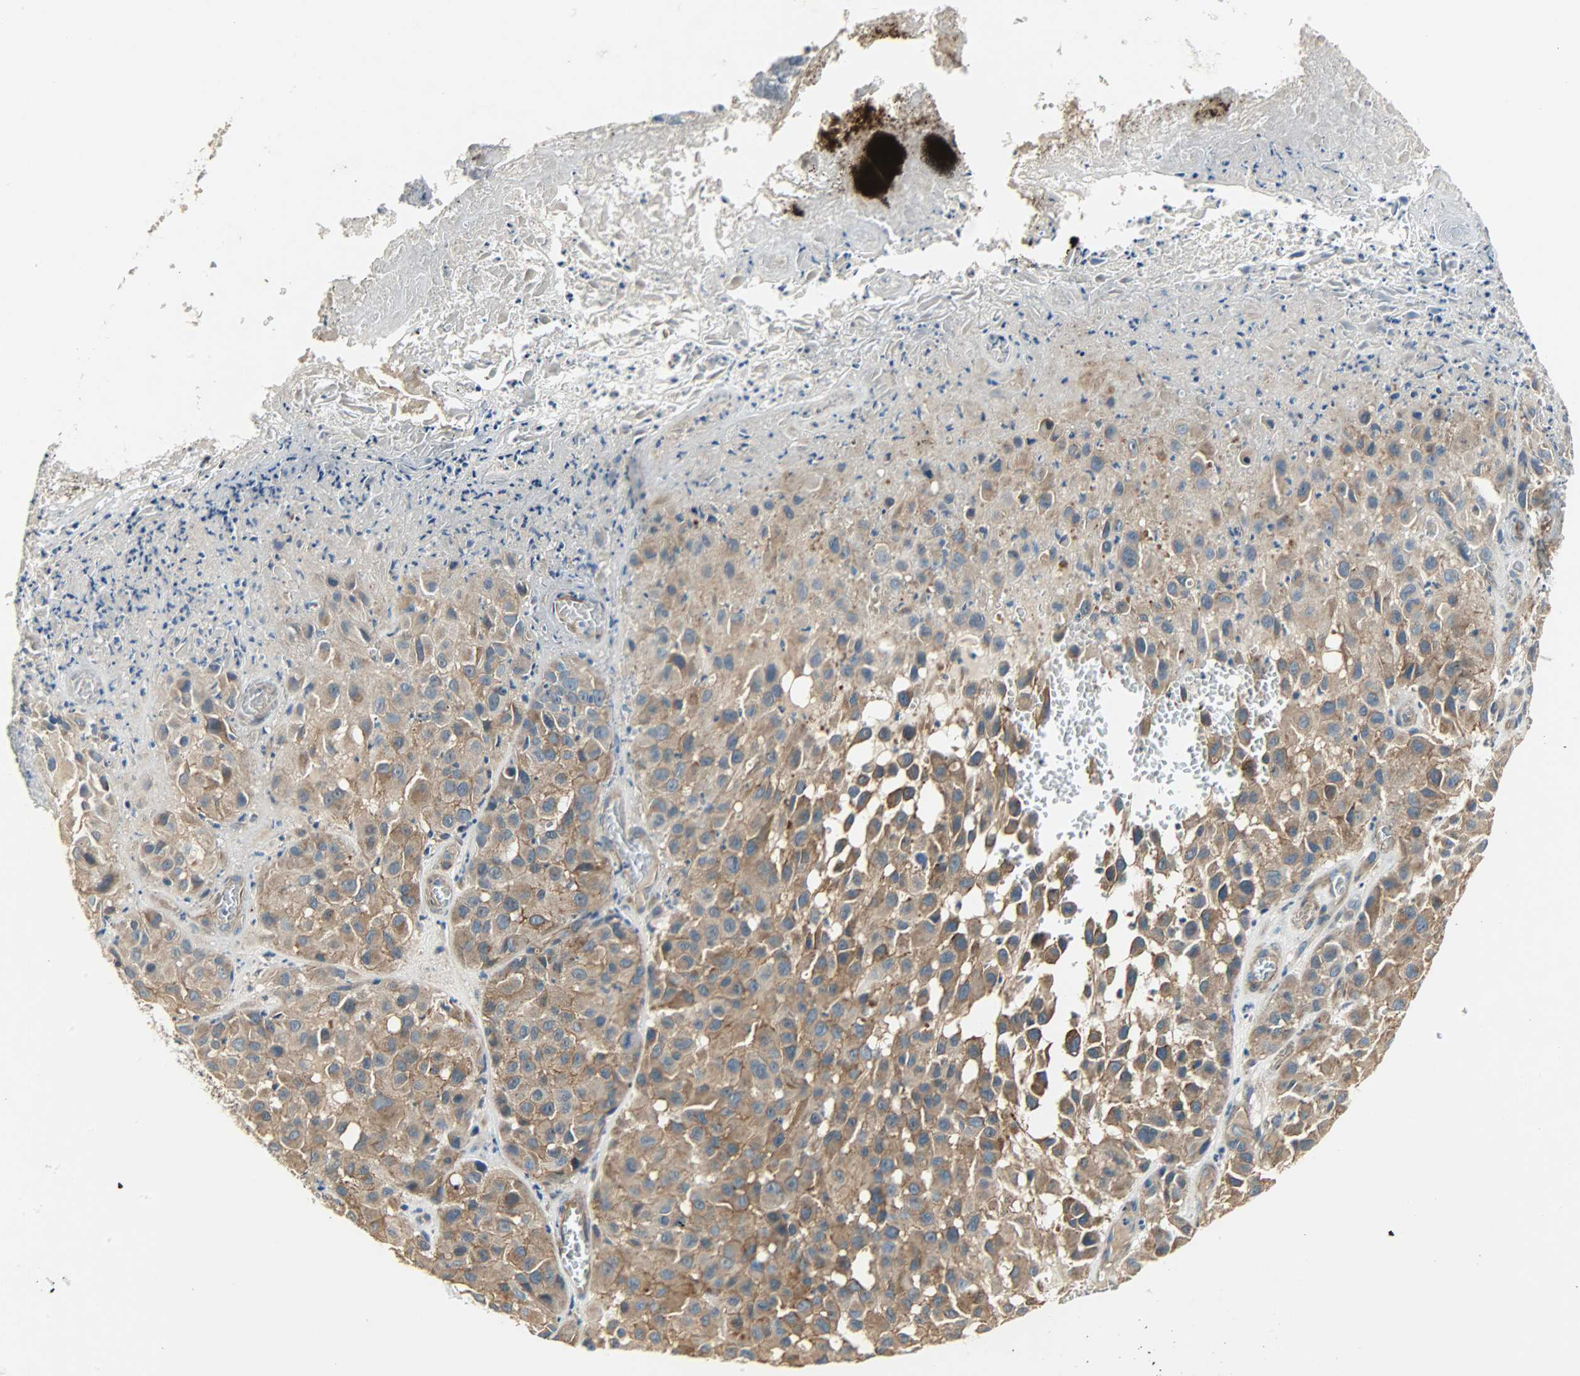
{"staining": {"intensity": "moderate", "quantity": ">75%", "location": "cytoplasmic/membranous"}, "tissue": "melanoma", "cell_type": "Tumor cells", "image_type": "cancer", "snomed": [{"axis": "morphology", "description": "Malignant melanoma, NOS"}, {"axis": "topography", "description": "Skin"}], "caption": "This is a histology image of immunohistochemistry (IHC) staining of malignant melanoma, which shows moderate positivity in the cytoplasmic/membranous of tumor cells.", "gene": "KIAA1217", "patient": {"sex": "female", "age": 21}}